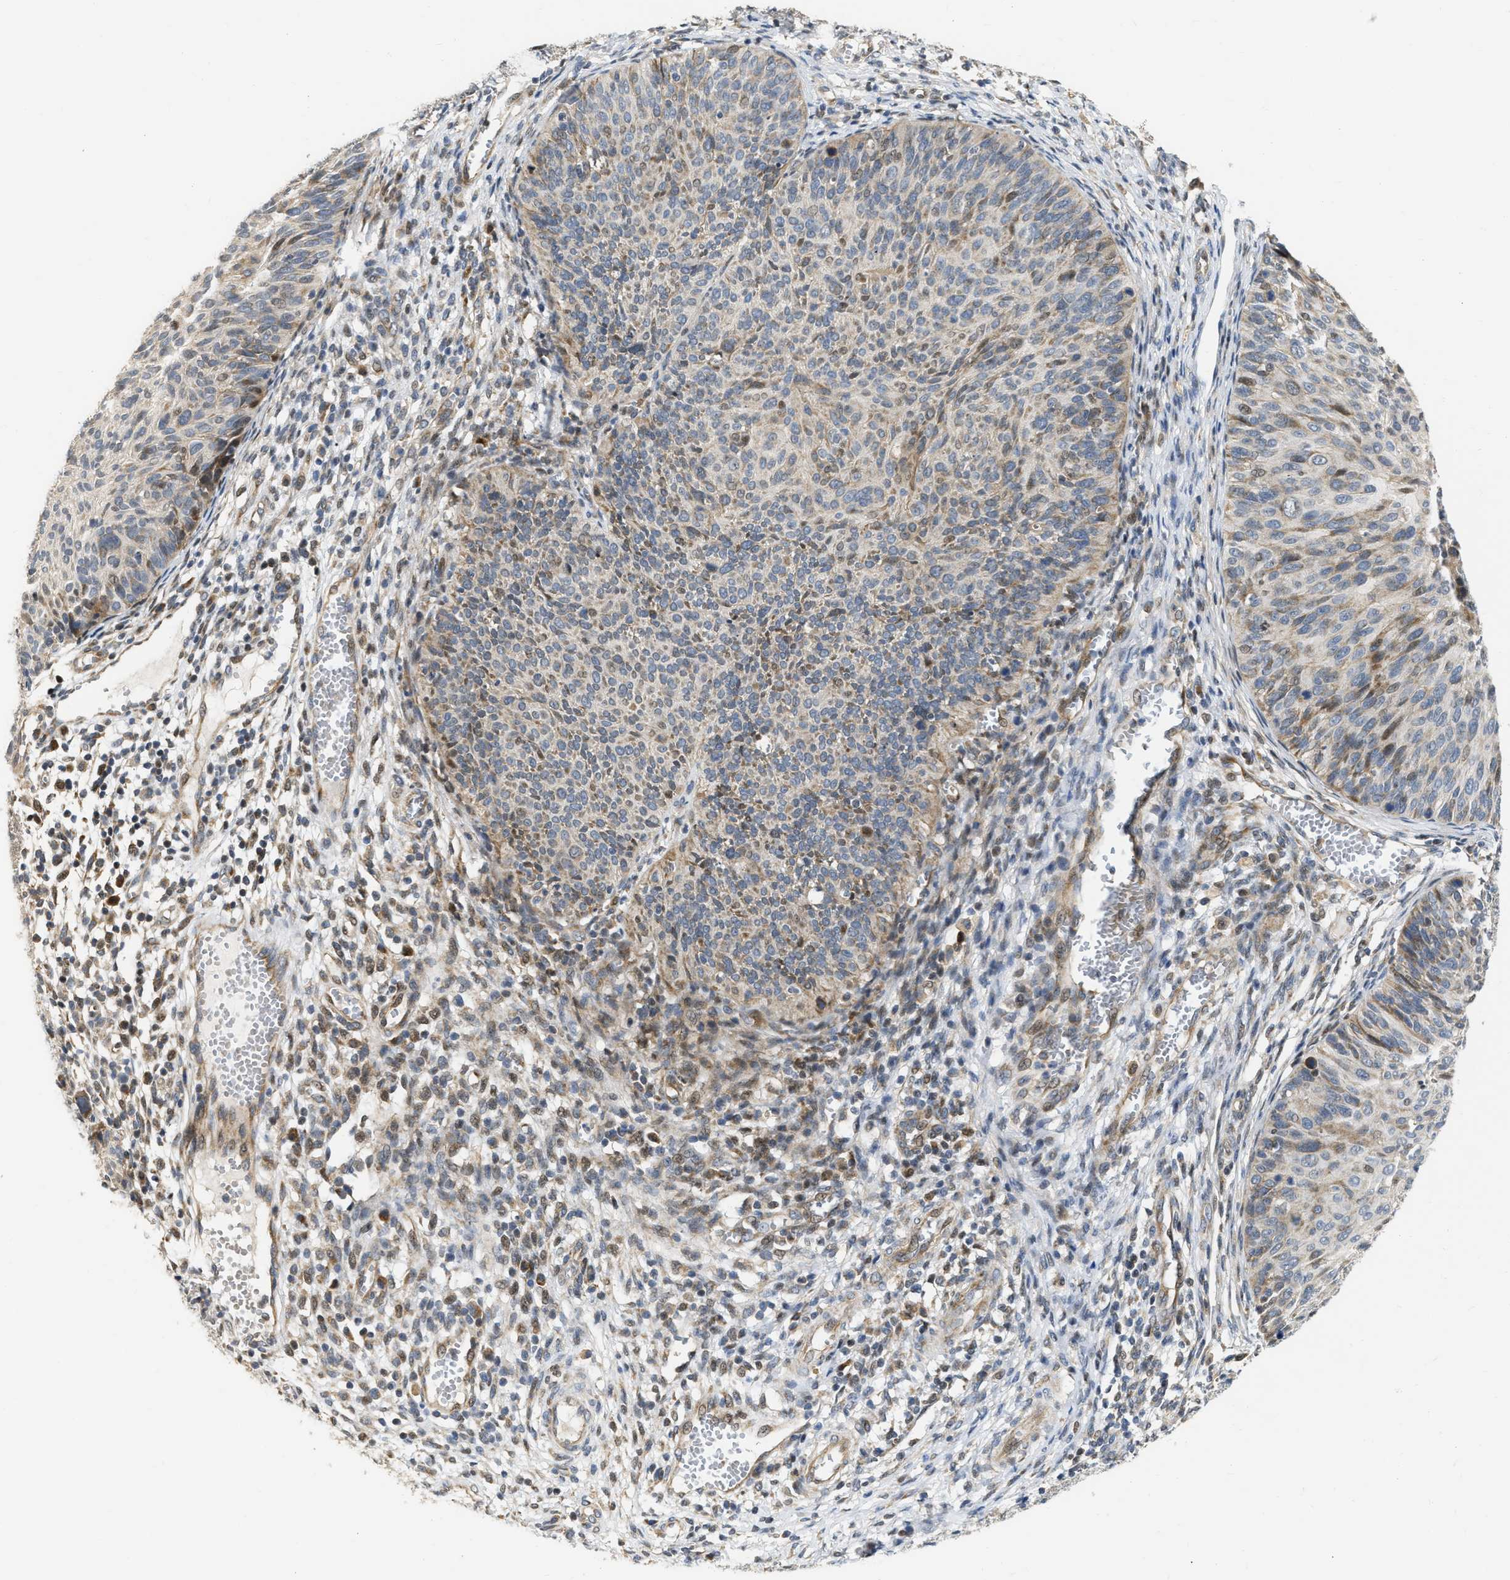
{"staining": {"intensity": "weak", "quantity": ">75%", "location": "cytoplasmic/membranous"}, "tissue": "cervical cancer", "cell_type": "Tumor cells", "image_type": "cancer", "snomed": [{"axis": "morphology", "description": "Squamous cell carcinoma, NOS"}, {"axis": "topography", "description": "Cervix"}], "caption": "A micrograph of human cervical squamous cell carcinoma stained for a protein reveals weak cytoplasmic/membranous brown staining in tumor cells.", "gene": "DEPTOR", "patient": {"sex": "female", "age": 36}}